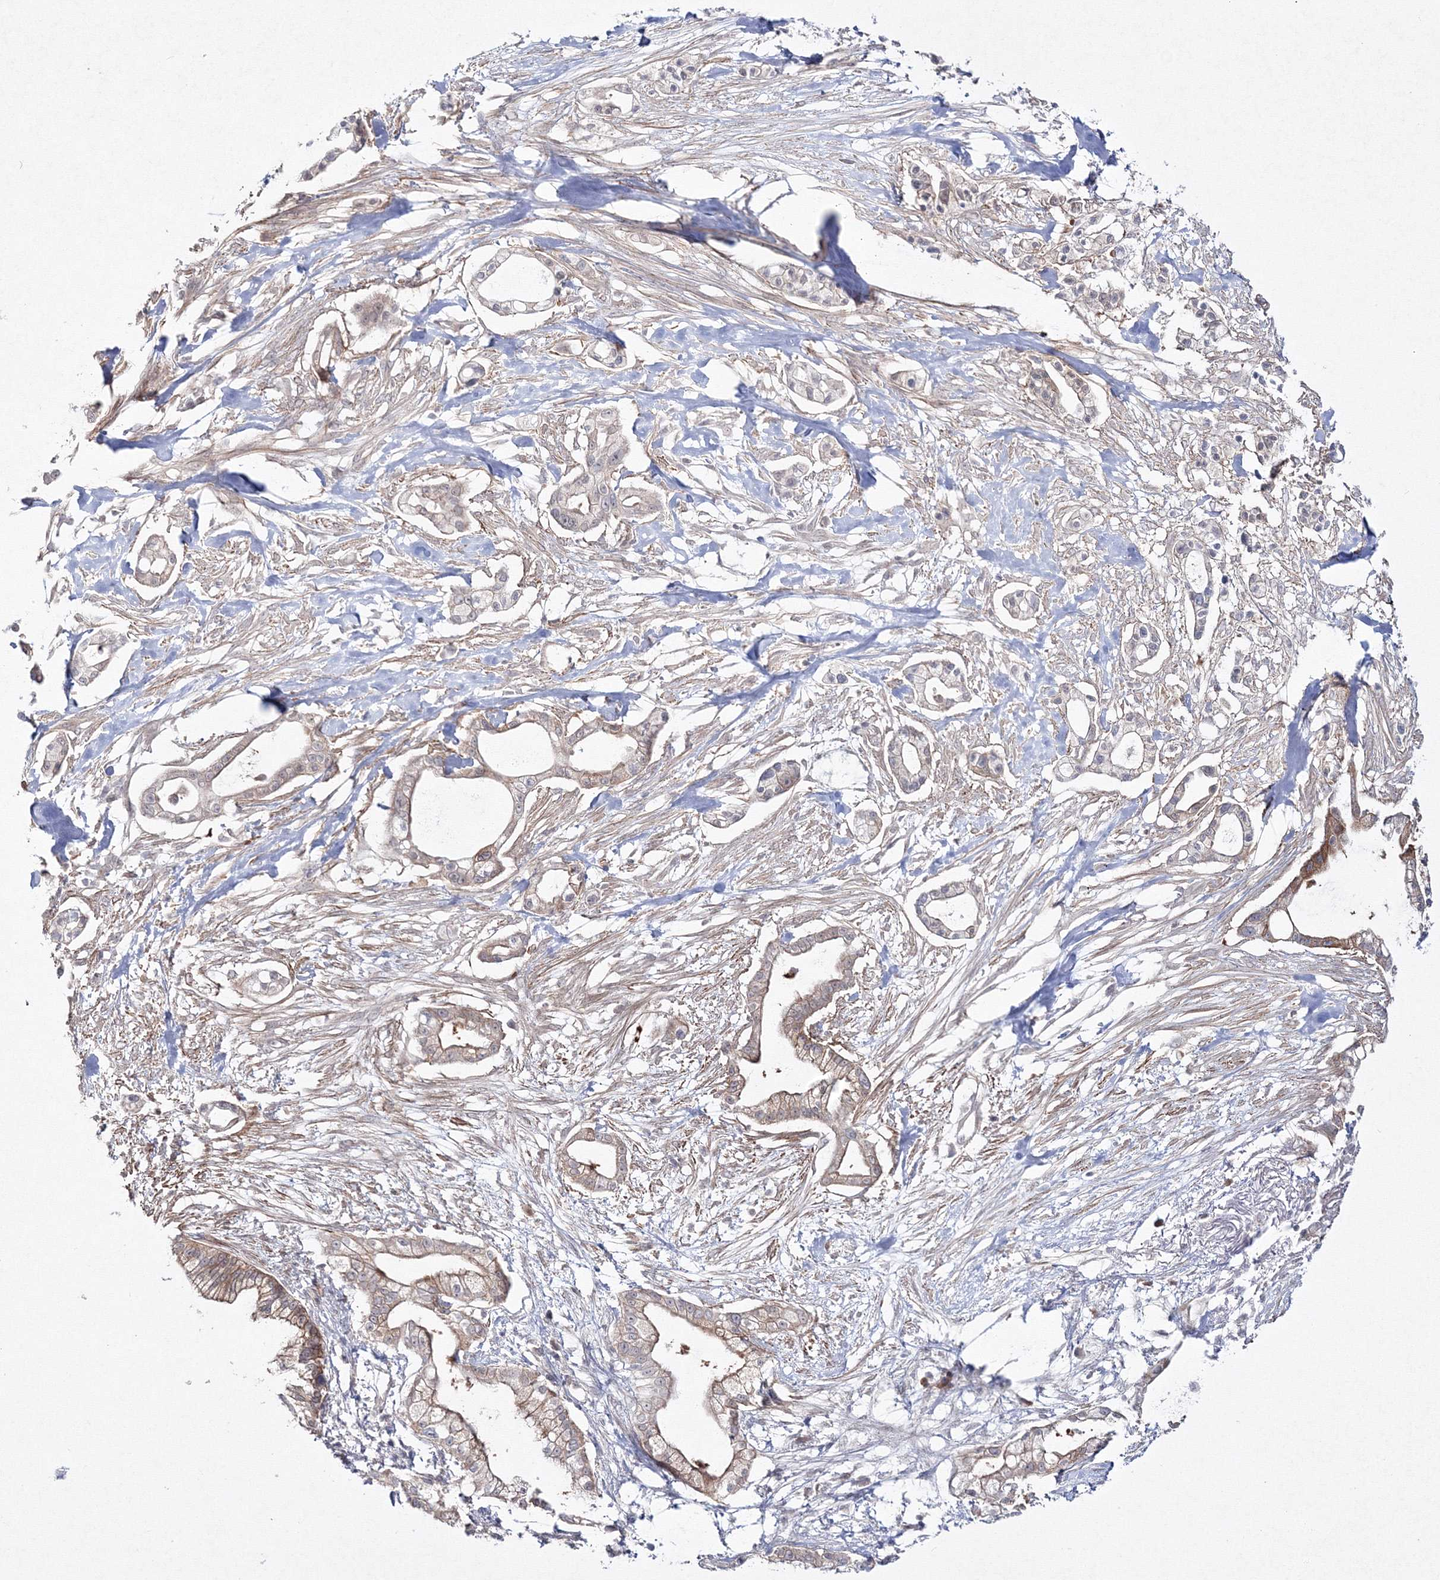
{"staining": {"intensity": "moderate", "quantity": "<25%", "location": "cytoplasmic/membranous"}, "tissue": "pancreatic cancer", "cell_type": "Tumor cells", "image_type": "cancer", "snomed": [{"axis": "morphology", "description": "Adenocarcinoma, NOS"}, {"axis": "topography", "description": "Pancreas"}], "caption": "Immunohistochemical staining of human adenocarcinoma (pancreatic) reveals low levels of moderate cytoplasmic/membranous positivity in about <25% of tumor cells.", "gene": "IPMK", "patient": {"sex": "male", "age": 68}}